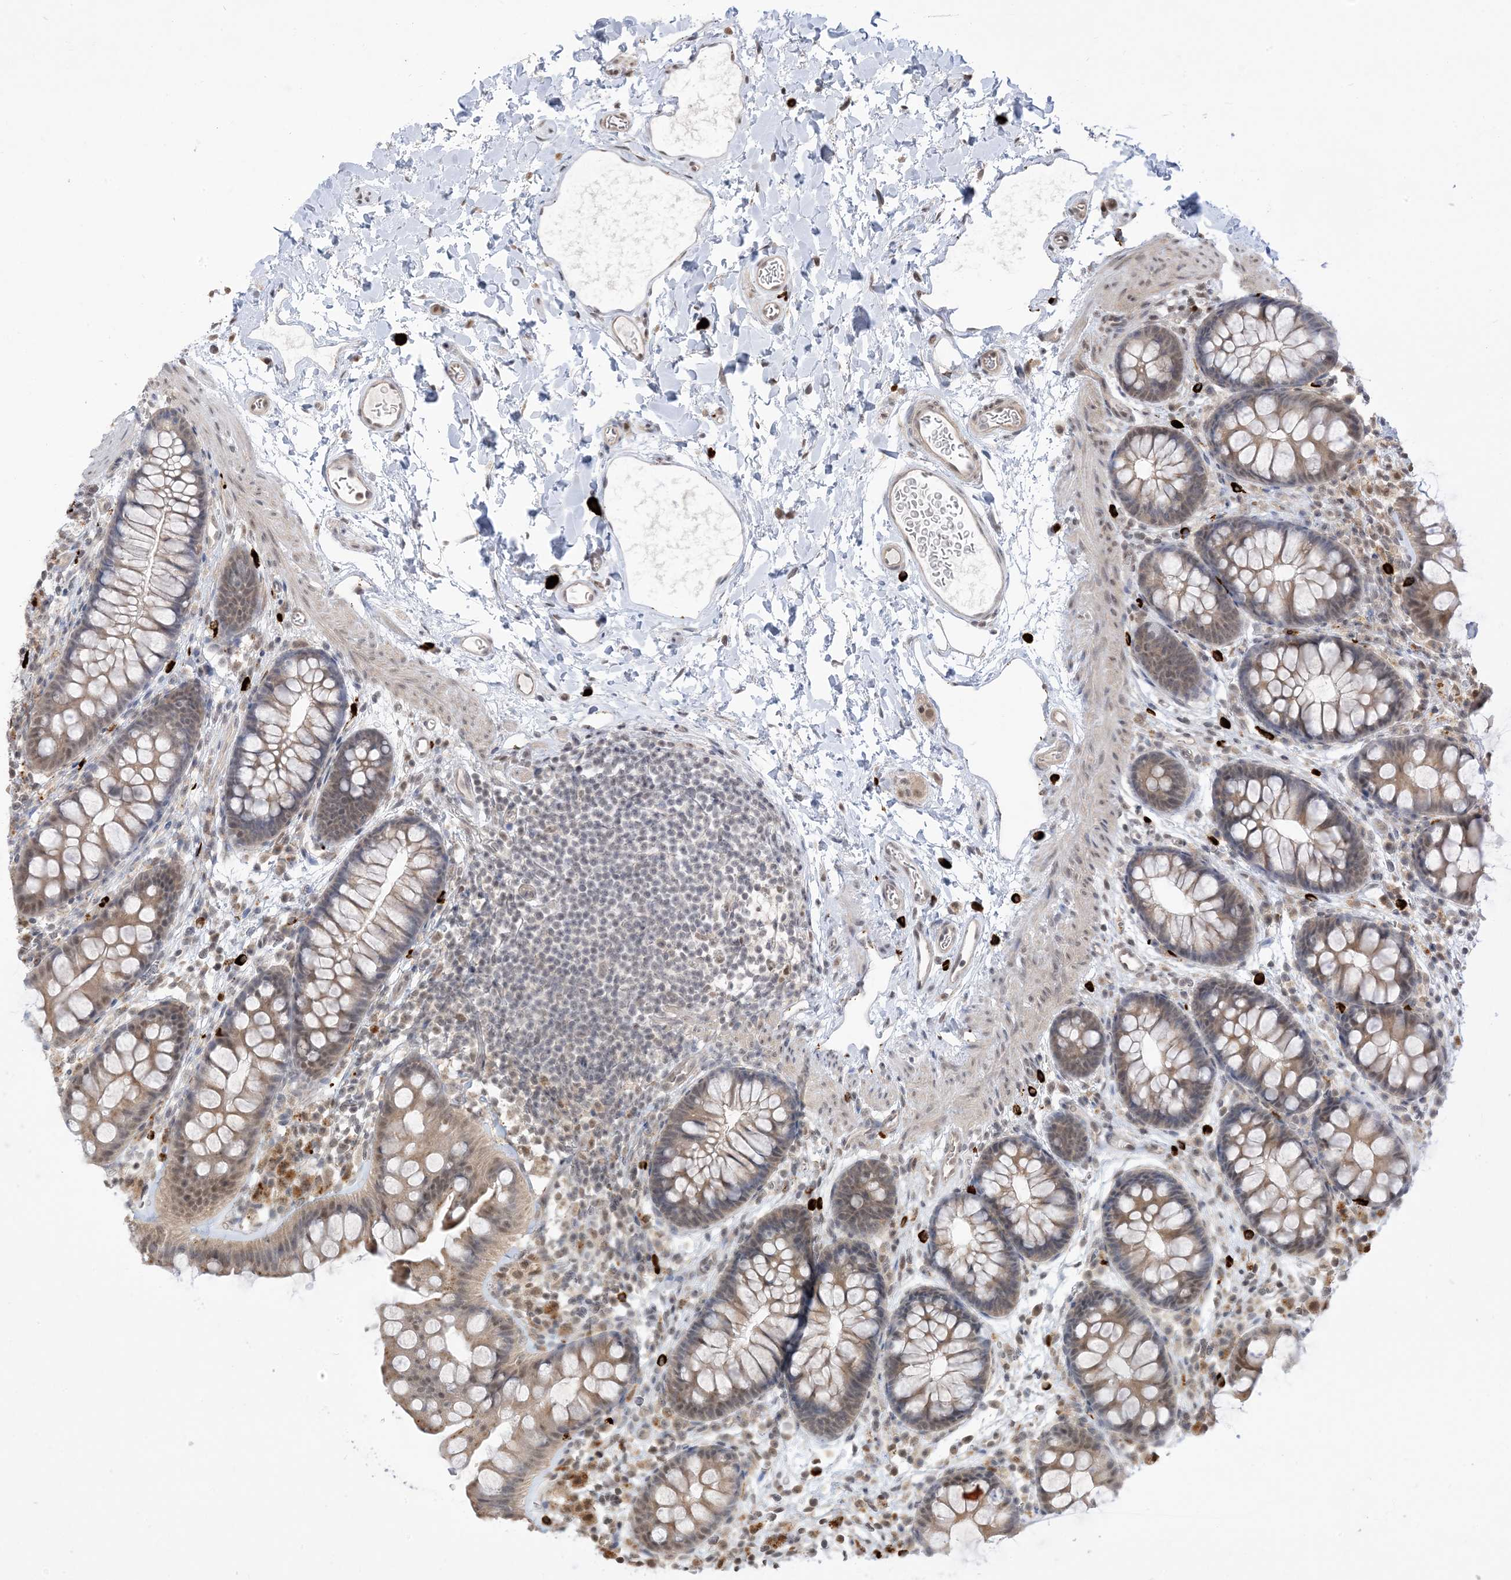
{"staining": {"intensity": "weak", "quantity": "25%-75%", "location": "cytoplasmic/membranous,nuclear"}, "tissue": "colon", "cell_type": "Endothelial cells", "image_type": "normal", "snomed": [{"axis": "morphology", "description": "Normal tissue, NOS"}, {"axis": "topography", "description": "Colon"}], "caption": "IHC micrograph of normal colon: colon stained using immunohistochemistry (IHC) reveals low levels of weak protein expression localized specifically in the cytoplasmic/membranous,nuclear of endothelial cells, appearing as a cytoplasmic/membranous,nuclear brown color.", "gene": "RANBP9", "patient": {"sex": "female", "age": 62}}